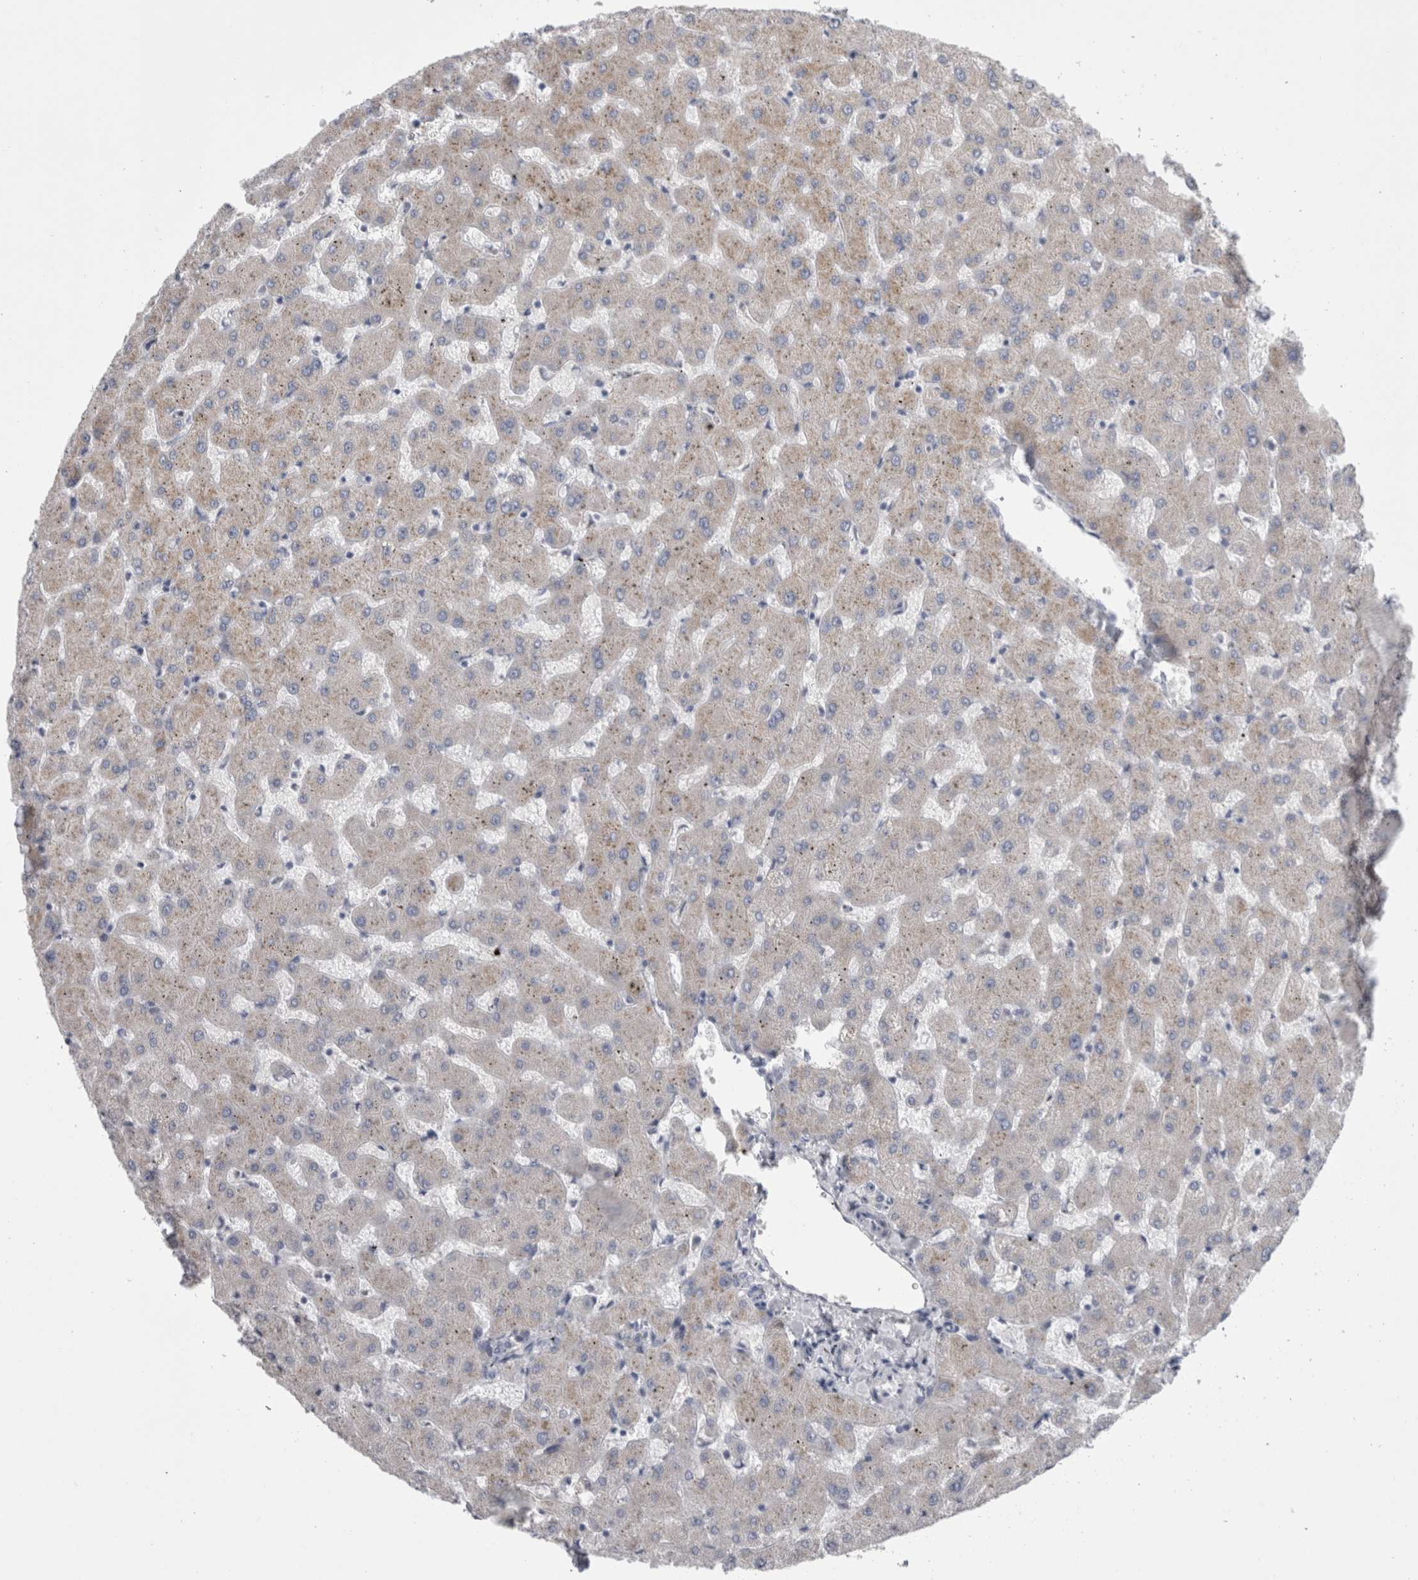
{"staining": {"intensity": "negative", "quantity": "none", "location": "none"}, "tissue": "liver", "cell_type": "Cholangiocytes", "image_type": "normal", "snomed": [{"axis": "morphology", "description": "Normal tissue, NOS"}, {"axis": "topography", "description": "Liver"}], "caption": "Image shows no significant protein expression in cholangiocytes of unremarkable liver.", "gene": "PWP2", "patient": {"sex": "female", "age": 63}}